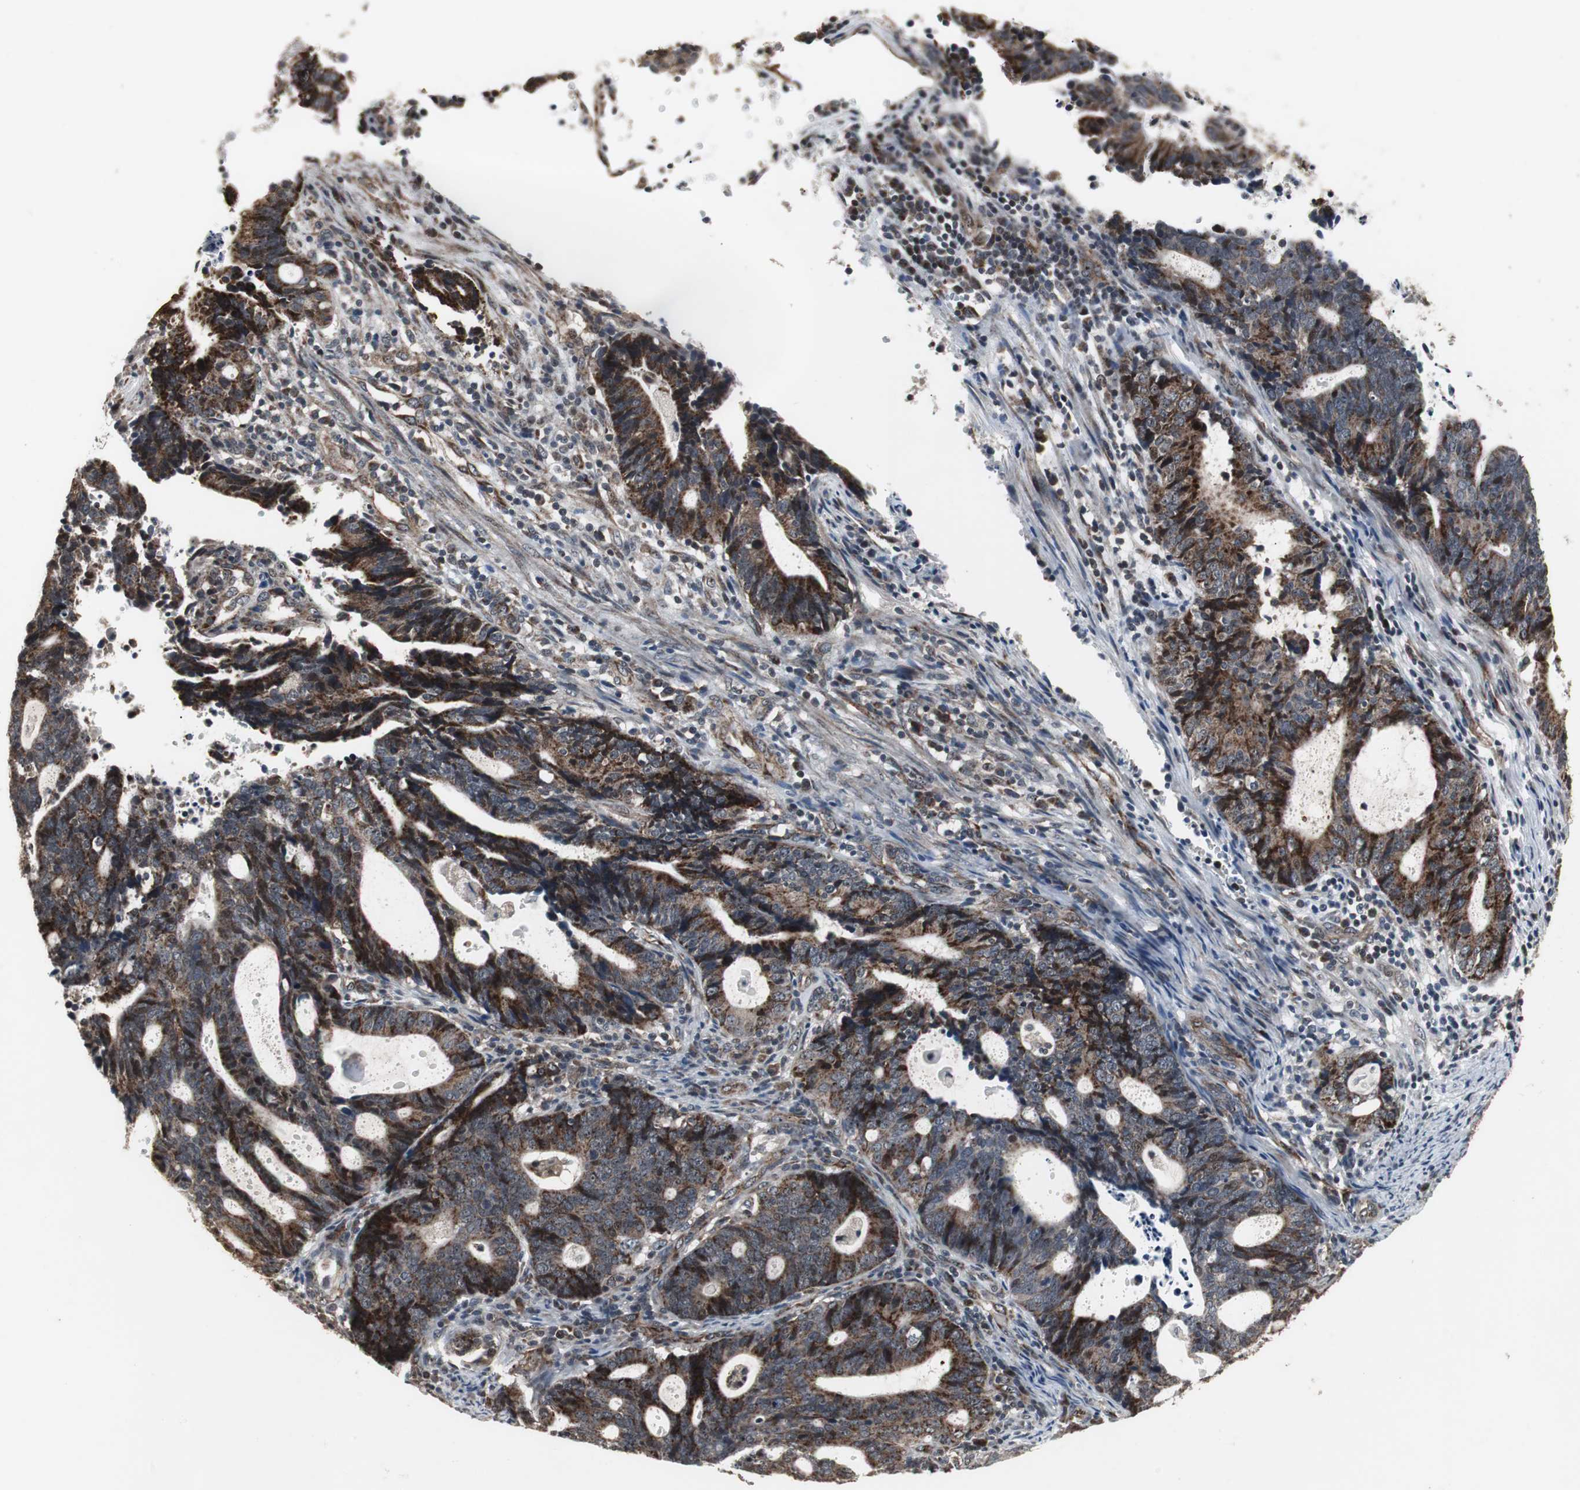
{"staining": {"intensity": "strong", "quantity": ">75%", "location": "cytoplasmic/membranous"}, "tissue": "endometrial cancer", "cell_type": "Tumor cells", "image_type": "cancer", "snomed": [{"axis": "morphology", "description": "Adenocarcinoma, NOS"}, {"axis": "topography", "description": "Uterus"}], "caption": "Human endometrial cancer (adenocarcinoma) stained for a protein (brown) exhibits strong cytoplasmic/membranous positive staining in about >75% of tumor cells.", "gene": "MRPL40", "patient": {"sex": "female", "age": 83}}